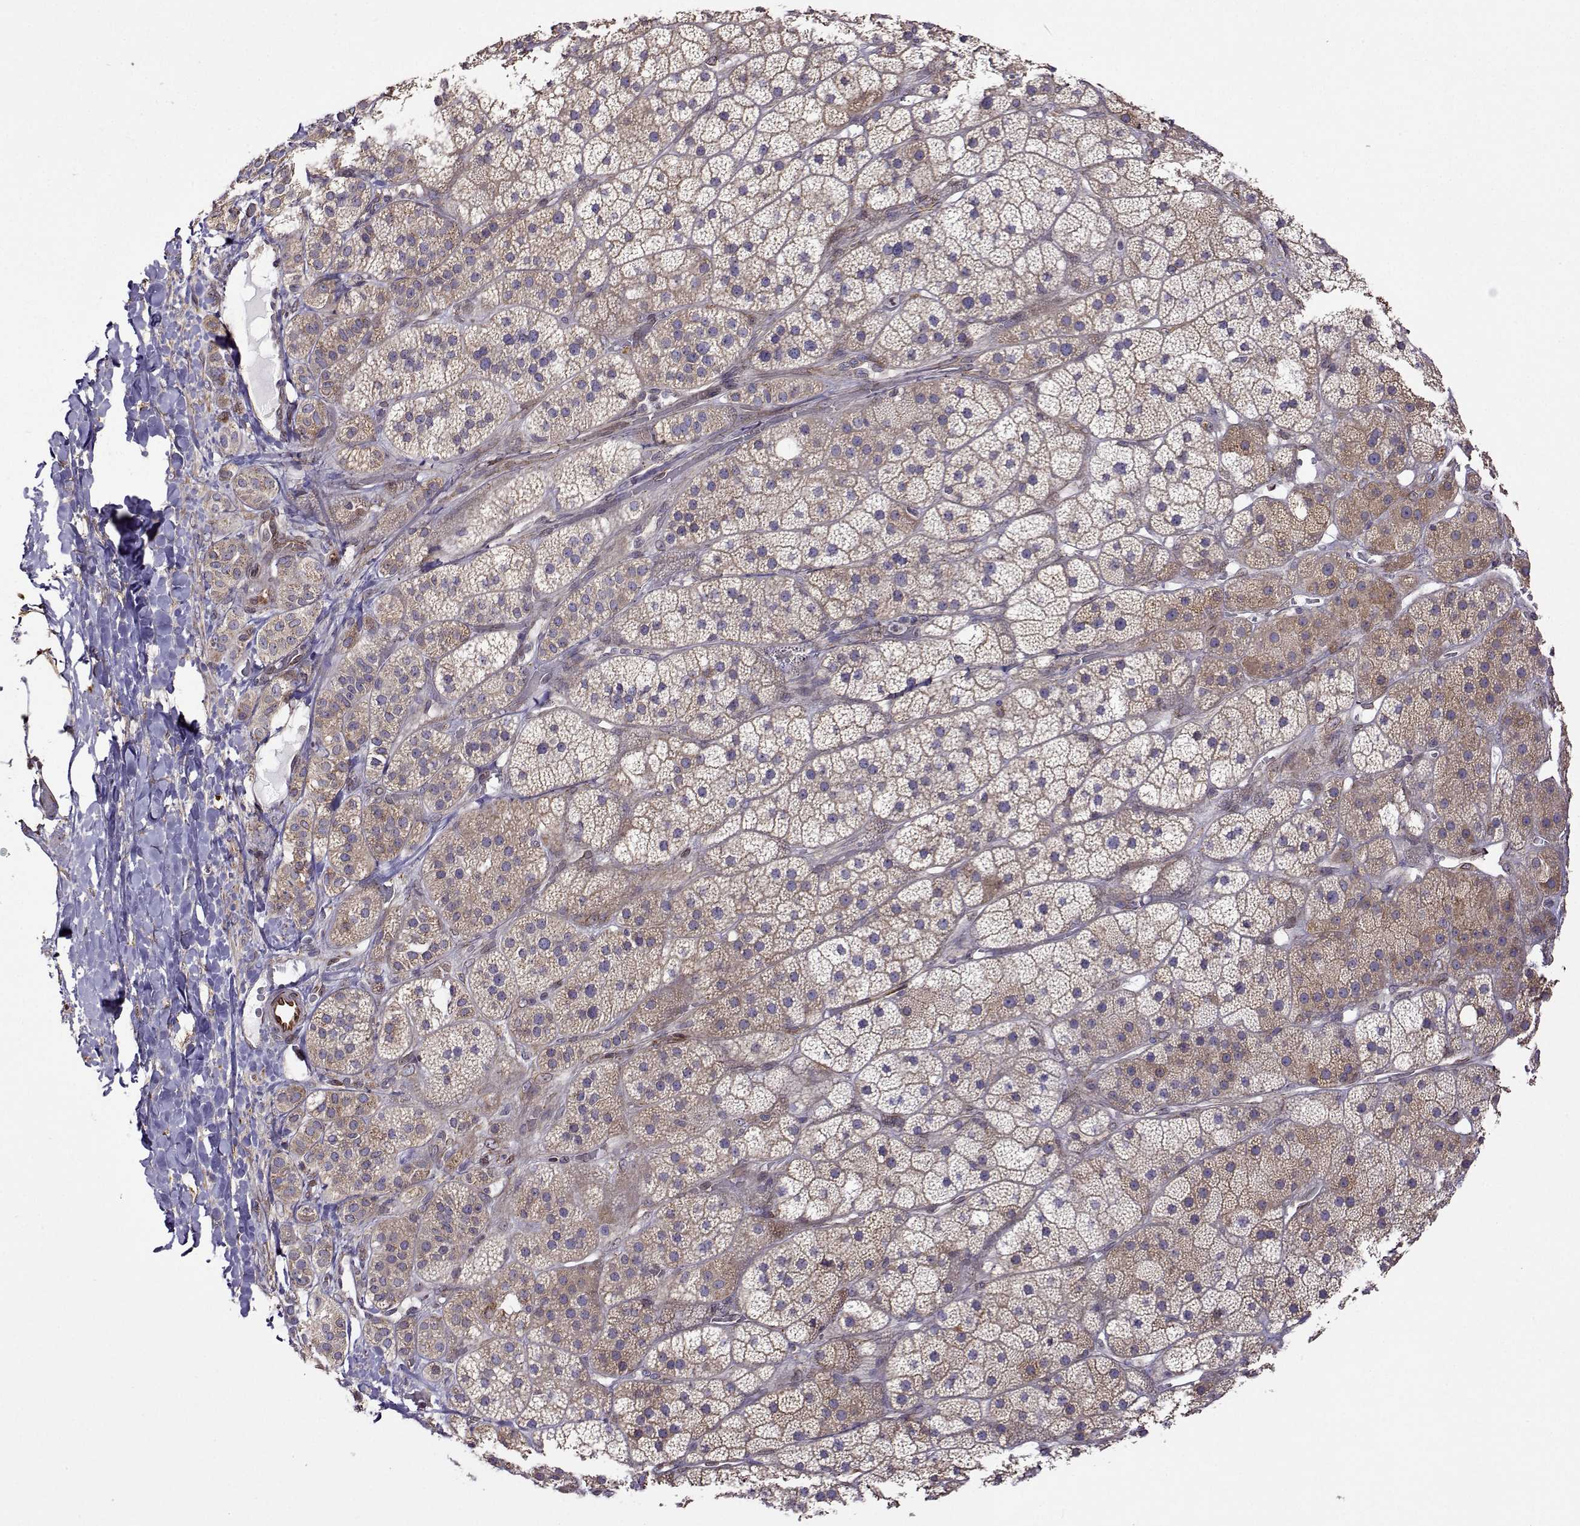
{"staining": {"intensity": "moderate", "quantity": "<25%", "location": "cytoplasmic/membranous"}, "tissue": "adrenal gland", "cell_type": "Glandular cells", "image_type": "normal", "snomed": [{"axis": "morphology", "description": "Normal tissue, NOS"}, {"axis": "topography", "description": "Adrenal gland"}], "caption": "DAB (3,3'-diaminobenzidine) immunohistochemical staining of normal human adrenal gland displays moderate cytoplasmic/membranous protein expression in approximately <25% of glandular cells.", "gene": "PGRMC2", "patient": {"sex": "male", "age": 57}}